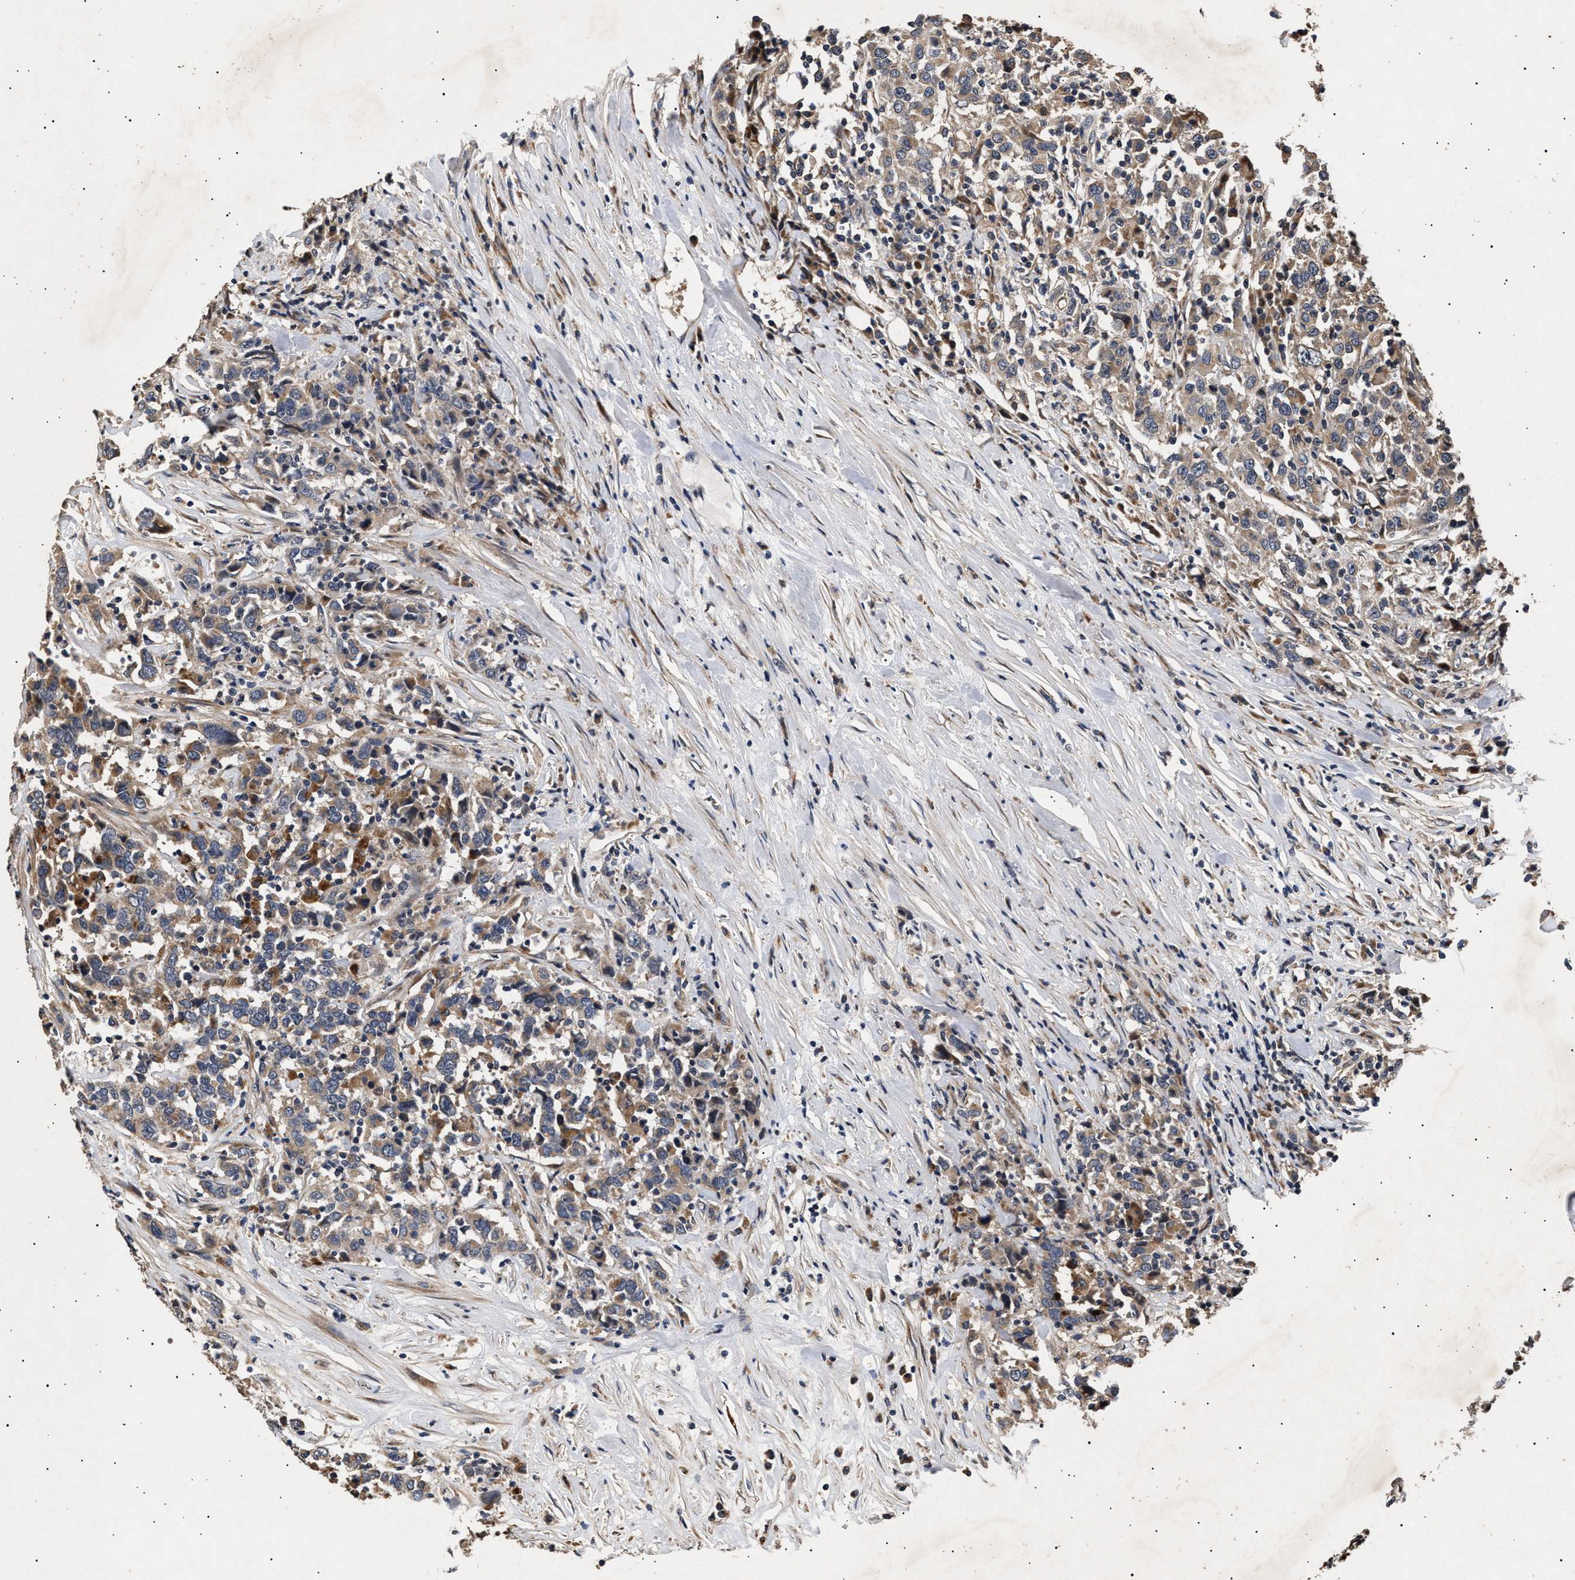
{"staining": {"intensity": "moderate", "quantity": ">75%", "location": "cytoplasmic/membranous"}, "tissue": "urothelial cancer", "cell_type": "Tumor cells", "image_type": "cancer", "snomed": [{"axis": "morphology", "description": "Urothelial carcinoma, High grade"}, {"axis": "topography", "description": "Urinary bladder"}], "caption": "DAB immunohistochemical staining of urothelial carcinoma (high-grade) displays moderate cytoplasmic/membranous protein staining in about >75% of tumor cells. Nuclei are stained in blue.", "gene": "ITGB5", "patient": {"sex": "male", "age": 61}}